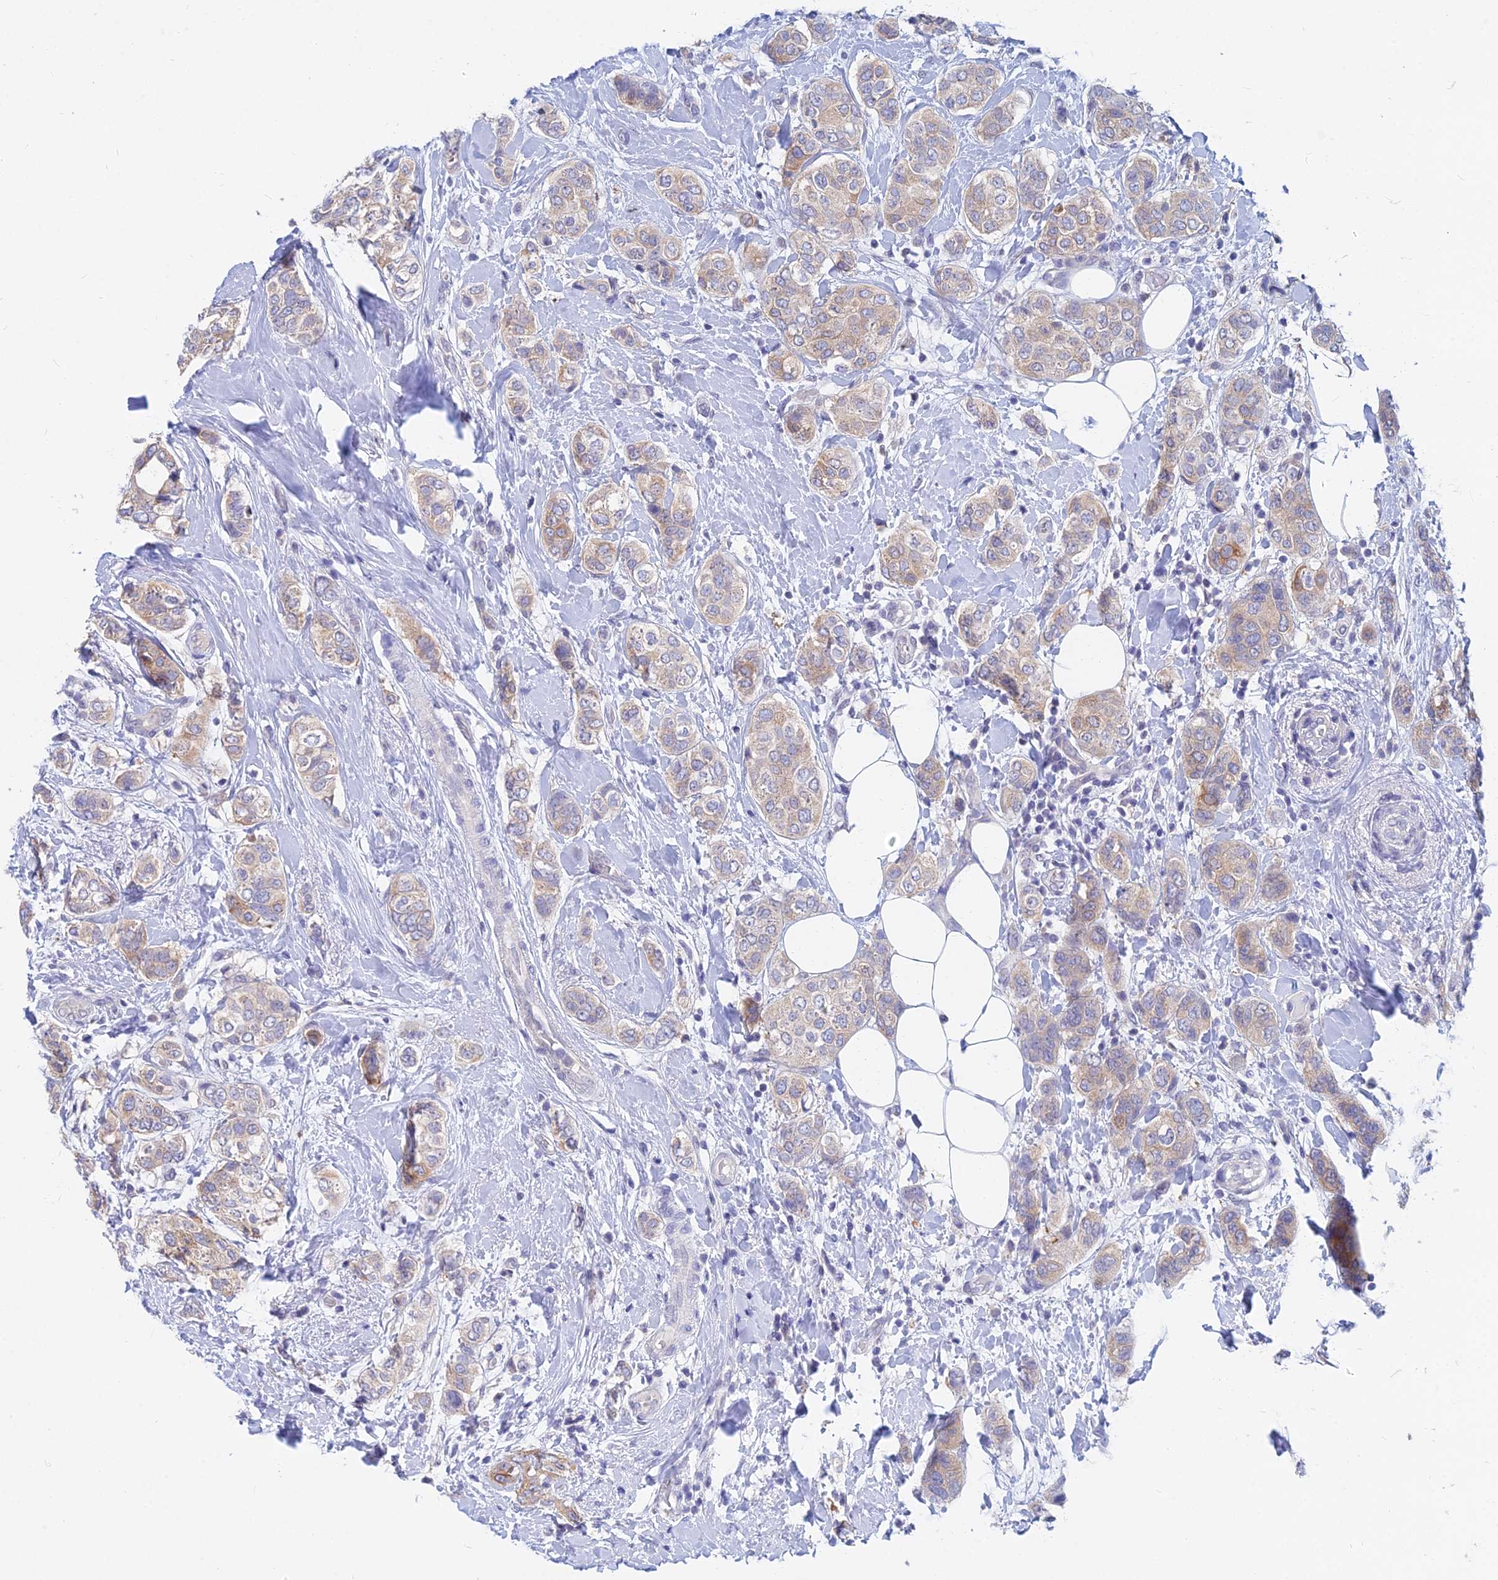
{"staining": {"intensity": "moderate", "quantity": ">75%", "location": "cytoplasmic/membranous"}, "tissue": "breast cancer", "cell_type": "Tumor cells", "image_type": "cancer", "snomed": [{"axis": "morphology", "description": "Lobular carcinoma"}, {"axis": "topography", "description": "Breast"}], "caption": "Breast cancer stained with a protein marker exhibits moderate staining in tumor cells.", "gene": "B3GALT4", "patient": {"sex": "female", "age": 51}}